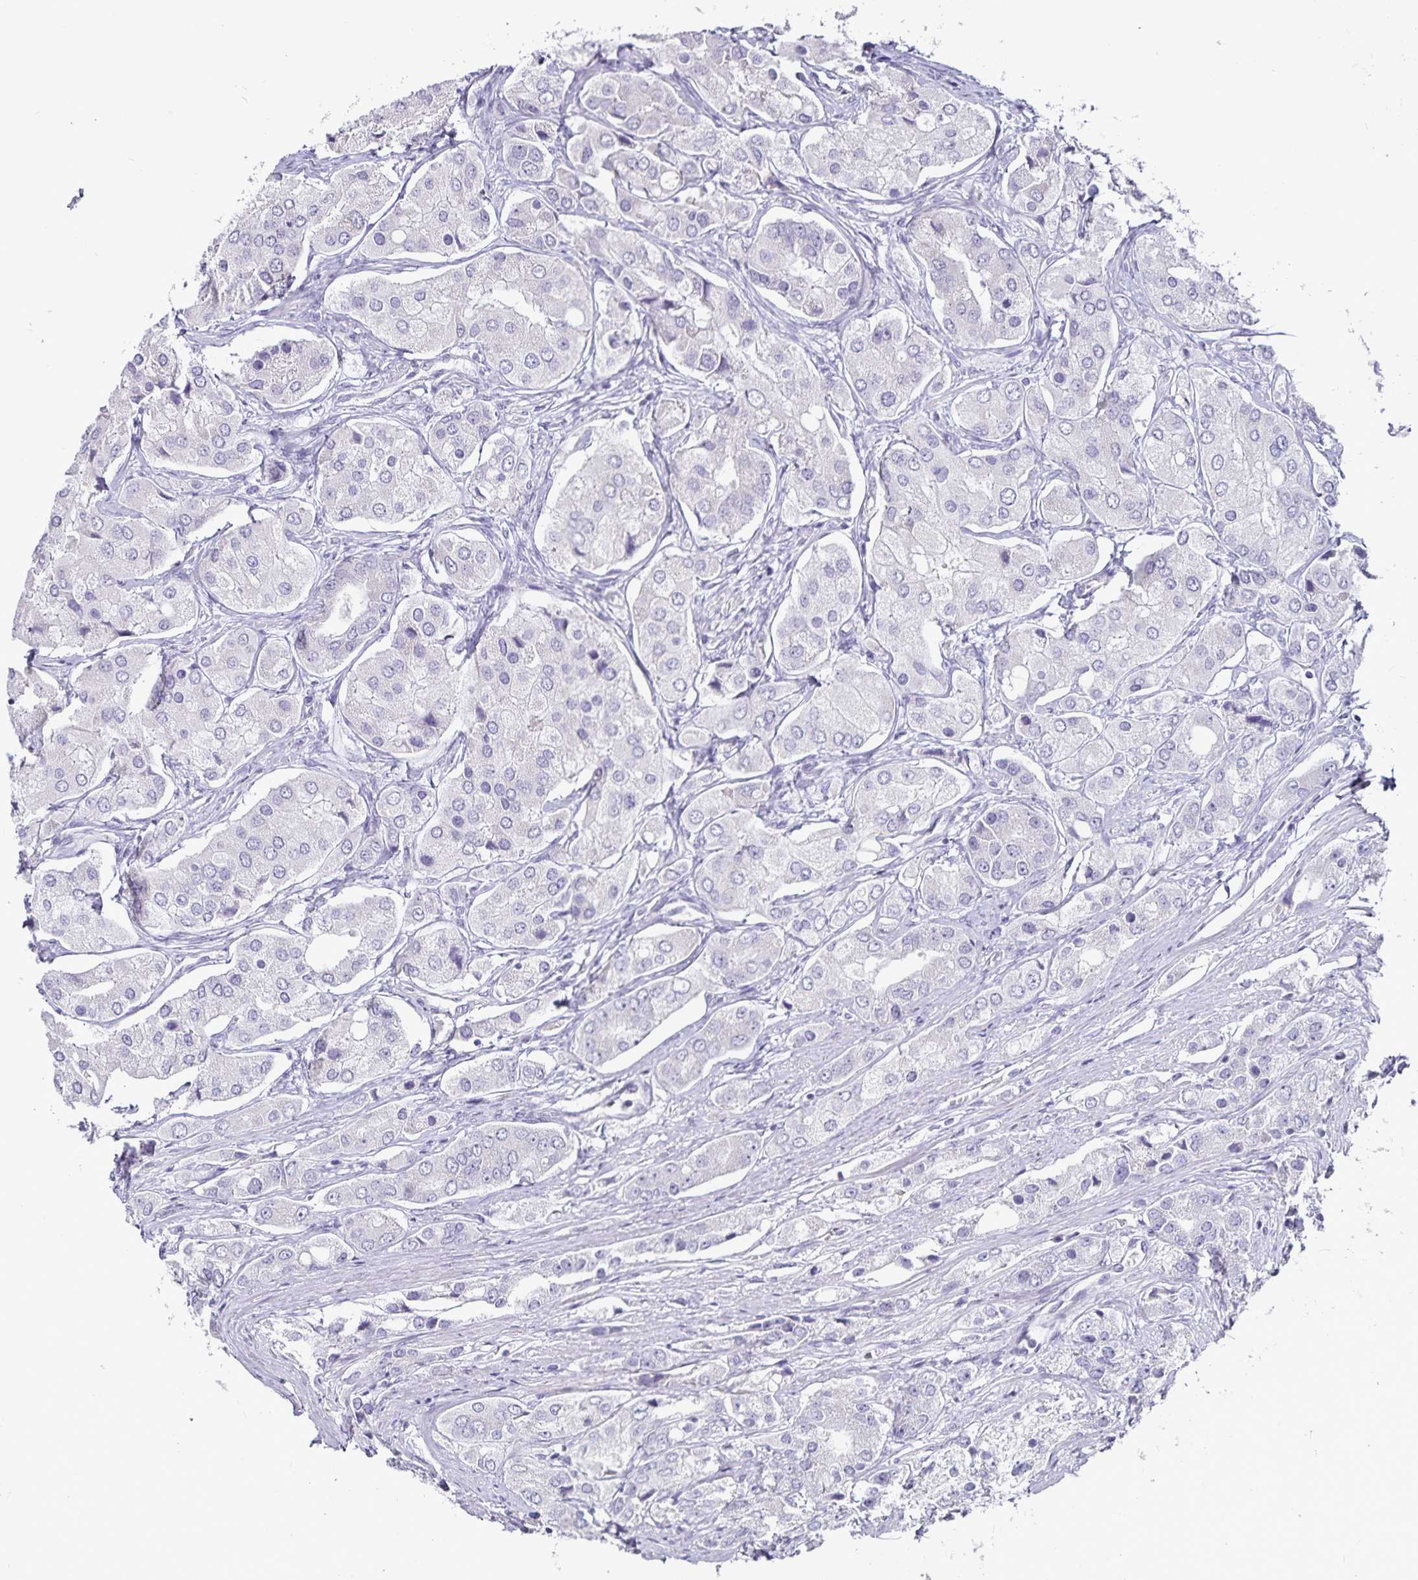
{"staining": {"intensity": "negative", "quantity": "none", "location": "none"}, "tissue": "prostate cancer", "cell_type": "Tumor cells", "image_type": "cancer", "snomed": [{"axis": "morphology", "description": "Adenocarcinoma, Low grade"}, {"axis": "topography", "description": "Prostate"}], "caption": "There is no significant expression in tumor cells of prostate cancer (low-grade adenocarcinoma).", "gene": "CA12", "patient": {"sex": "male", "age": 69}}